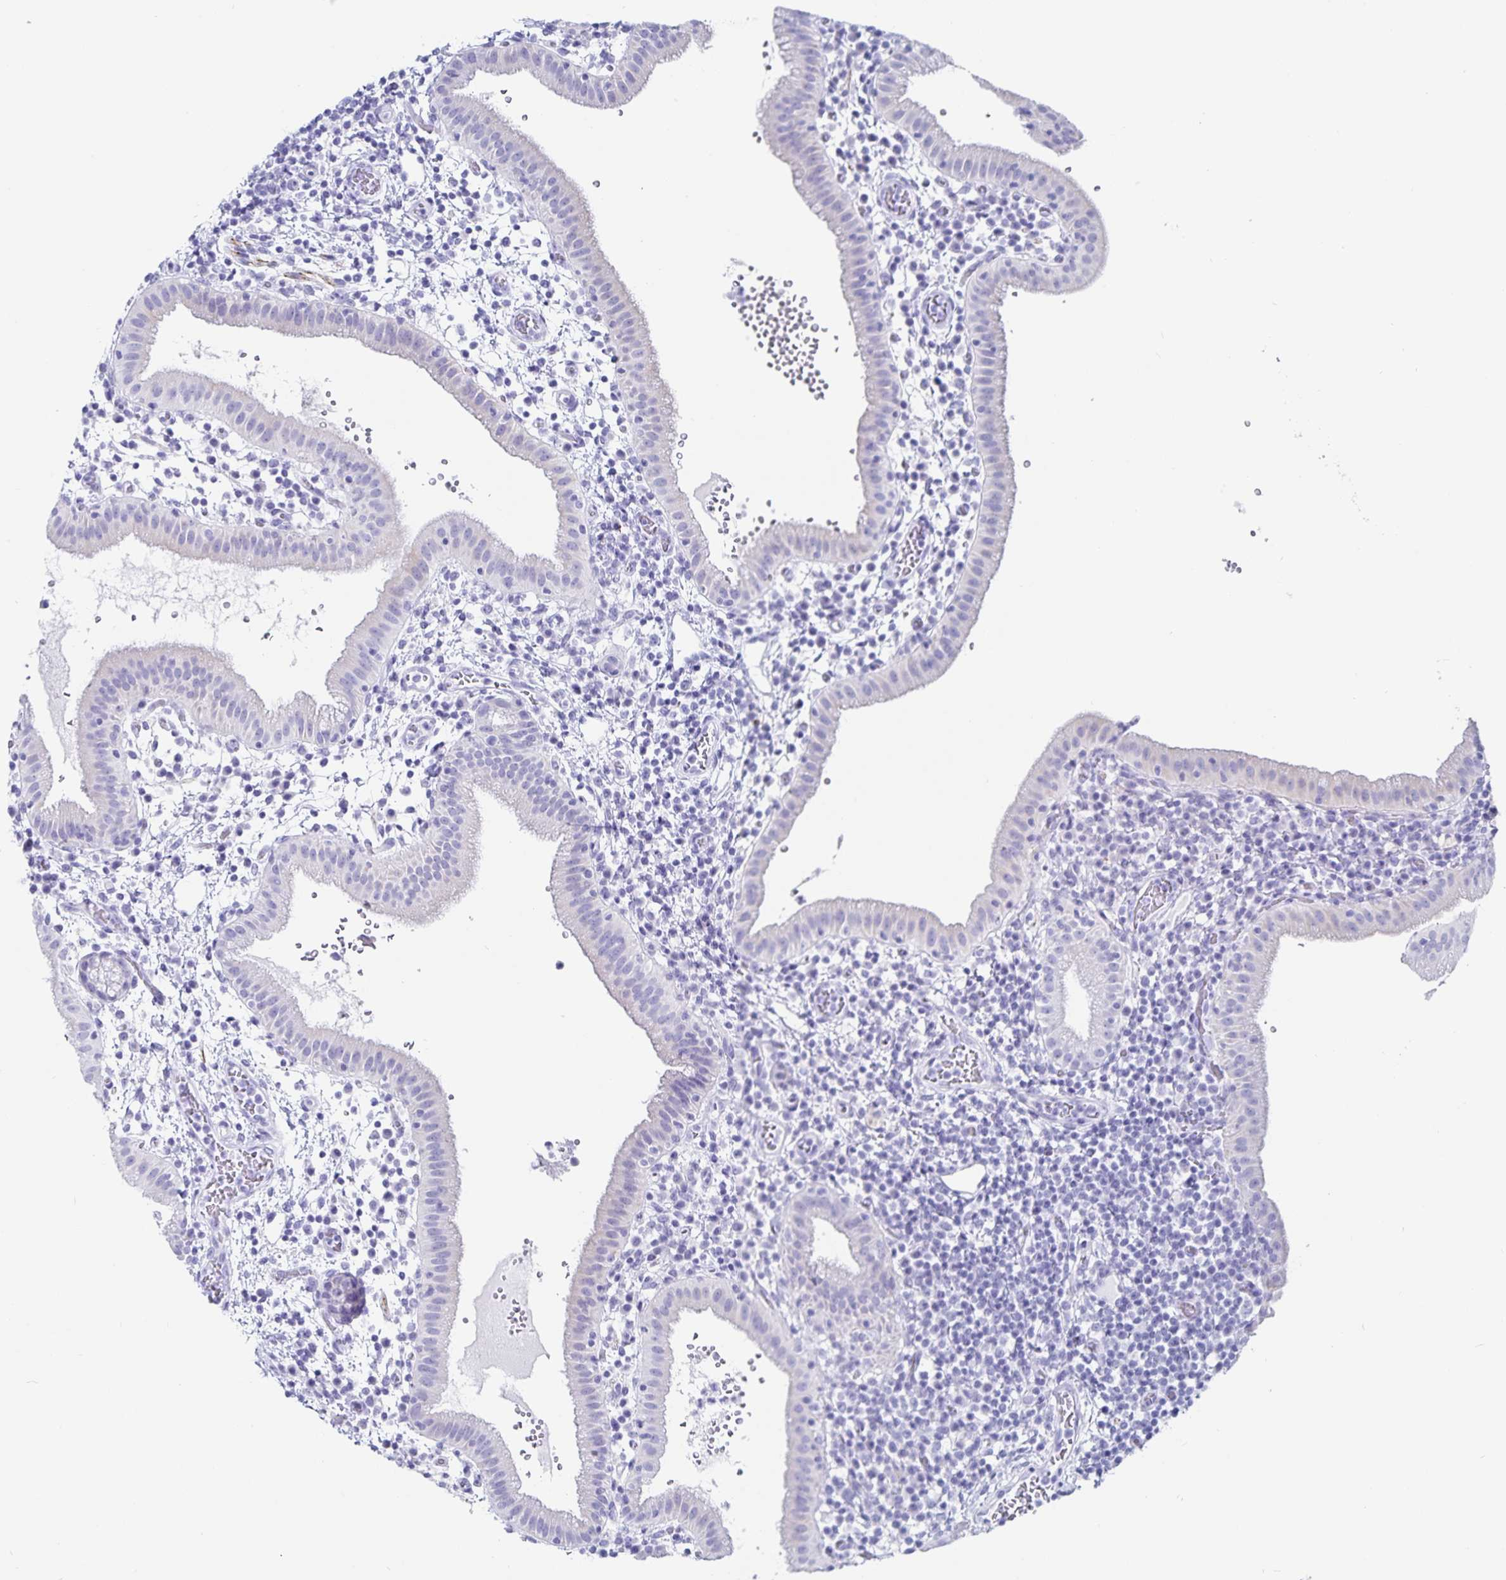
{"staining": {"intensity": "negative", "quantity": "none", "location": "none"}, "tissue": "gallbladder", "cell_type": "Glandular cells", "image_type": "normal", "snomed": [{"axis": "morphology", "description": "Normal tissue, NOS"}, {"axis": "topography", "description": "Gallbladder"}], "caption": "Immunohistochemistry (IHC) histopathology image of unremarkable gallbladder: human gallbladder stained with DAB exhibits no significant protein positivity in glandular cells.", "gene": "C19orf73", "patient": {"sex": "male", "age": 26}}